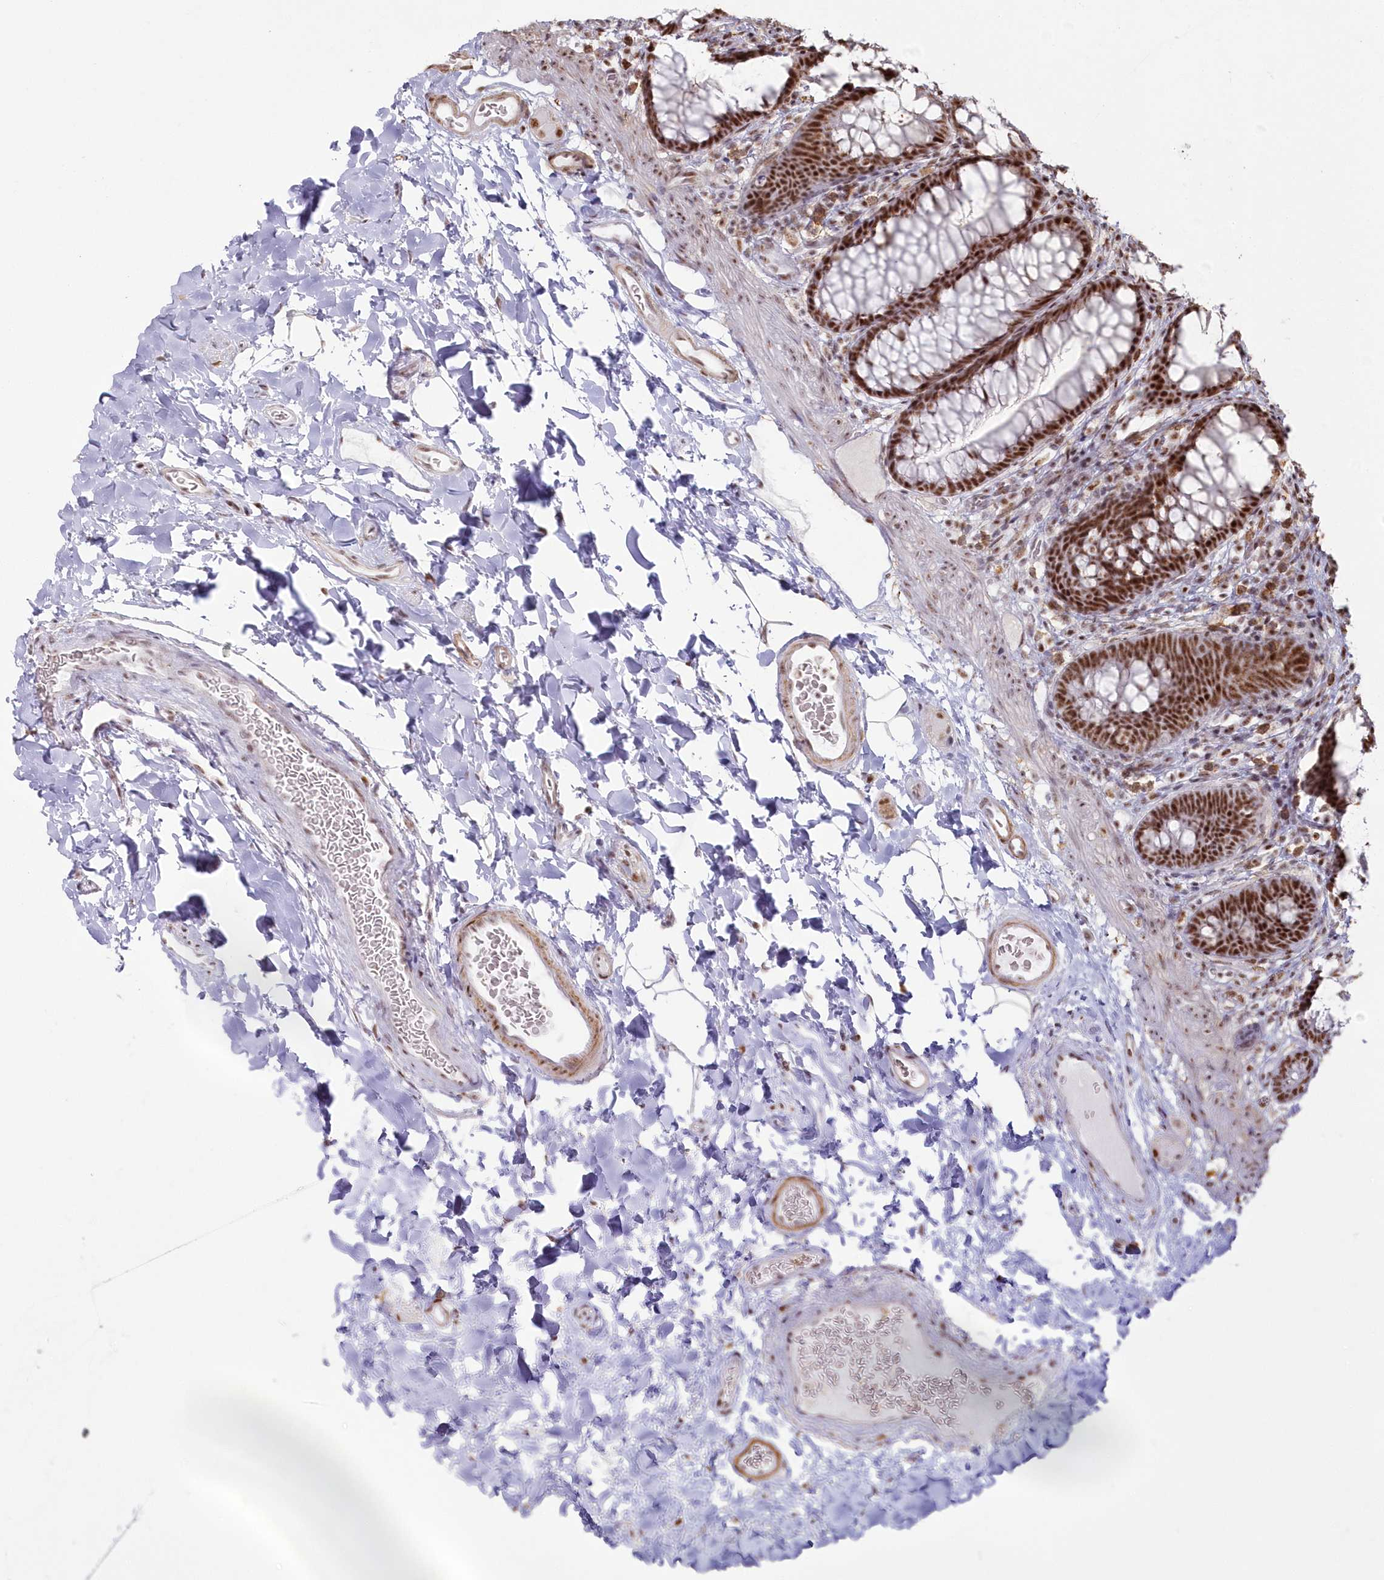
{"staining": {"intensity": "moderate", "quantity": "25%-75%", "location": "cytoplasmic/membranous"}, "tissue": "colon", "cell_type": "Endothelial cells", "image_type": "normal", "snomed": [{"axis": "morphology", "description": "Normal tissue, NOS"}, {"axis": "topography", "description": "Colon"}], "caption": "Immunohistochemical staining of benign colon reveals medium levels of moderate cytoplasmic/membranous positivity in about 25%-75% of endothelial cells. Nuclei are stained in blue.", "gene": "DDX46", "patient": {"sex": "female", "age": 62}}